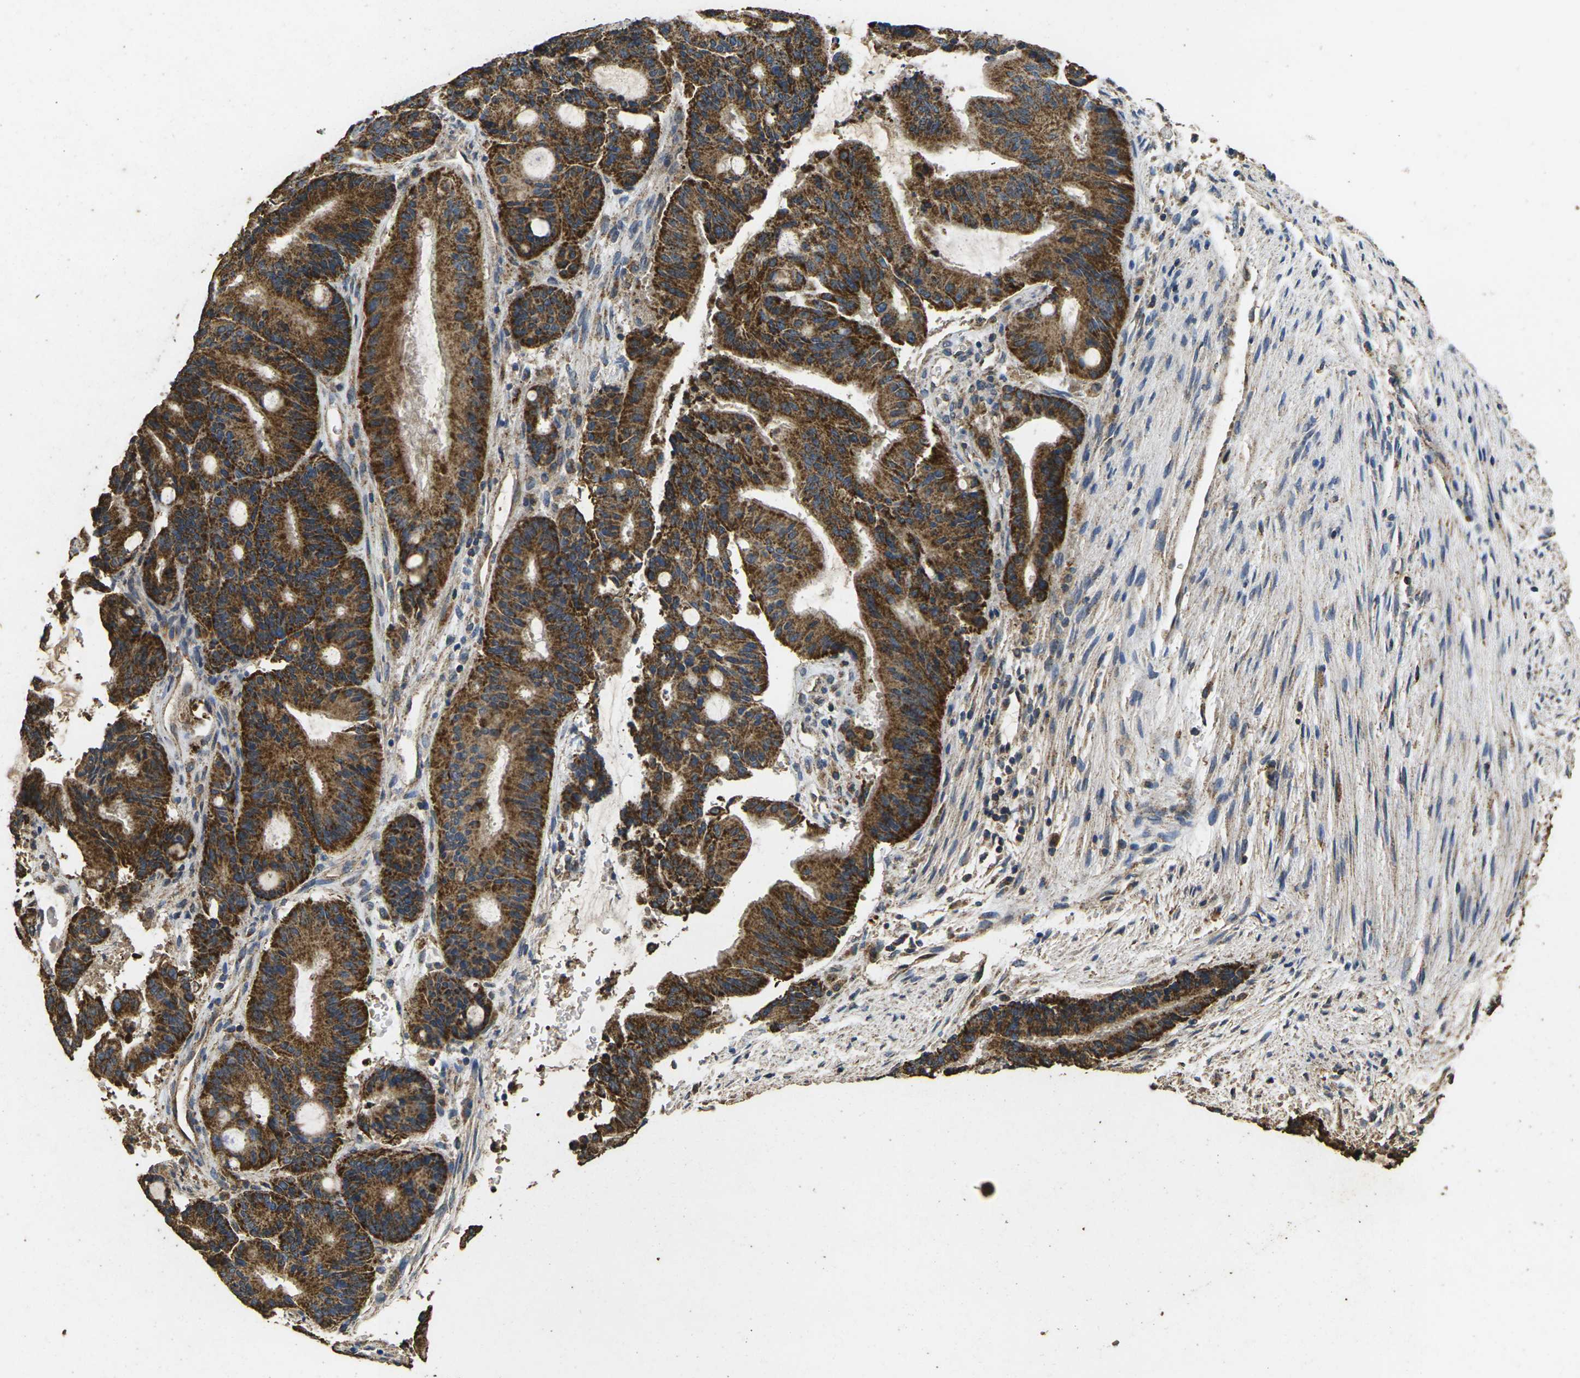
{"staining": {"intensity": "strong", "quantity": ">75%", "location": "cytoplasmic/membranous"}, "tissue": "liver cancer", "cell_type": "Tumor cells", "image_type": "cancer", "snomed": [{"axis": "morphology", "description": "Cholangiocarcinoma"}, {"axis": "topography", "description": "Liver"}], "caption": "Human liver cancer stained for a protein (brown) shows strong cytoplasmic/membranous positive staining in about >75% of tumor cells.", "gene": "MAPK11", "patient": {"sex": "female", "age": 73}}